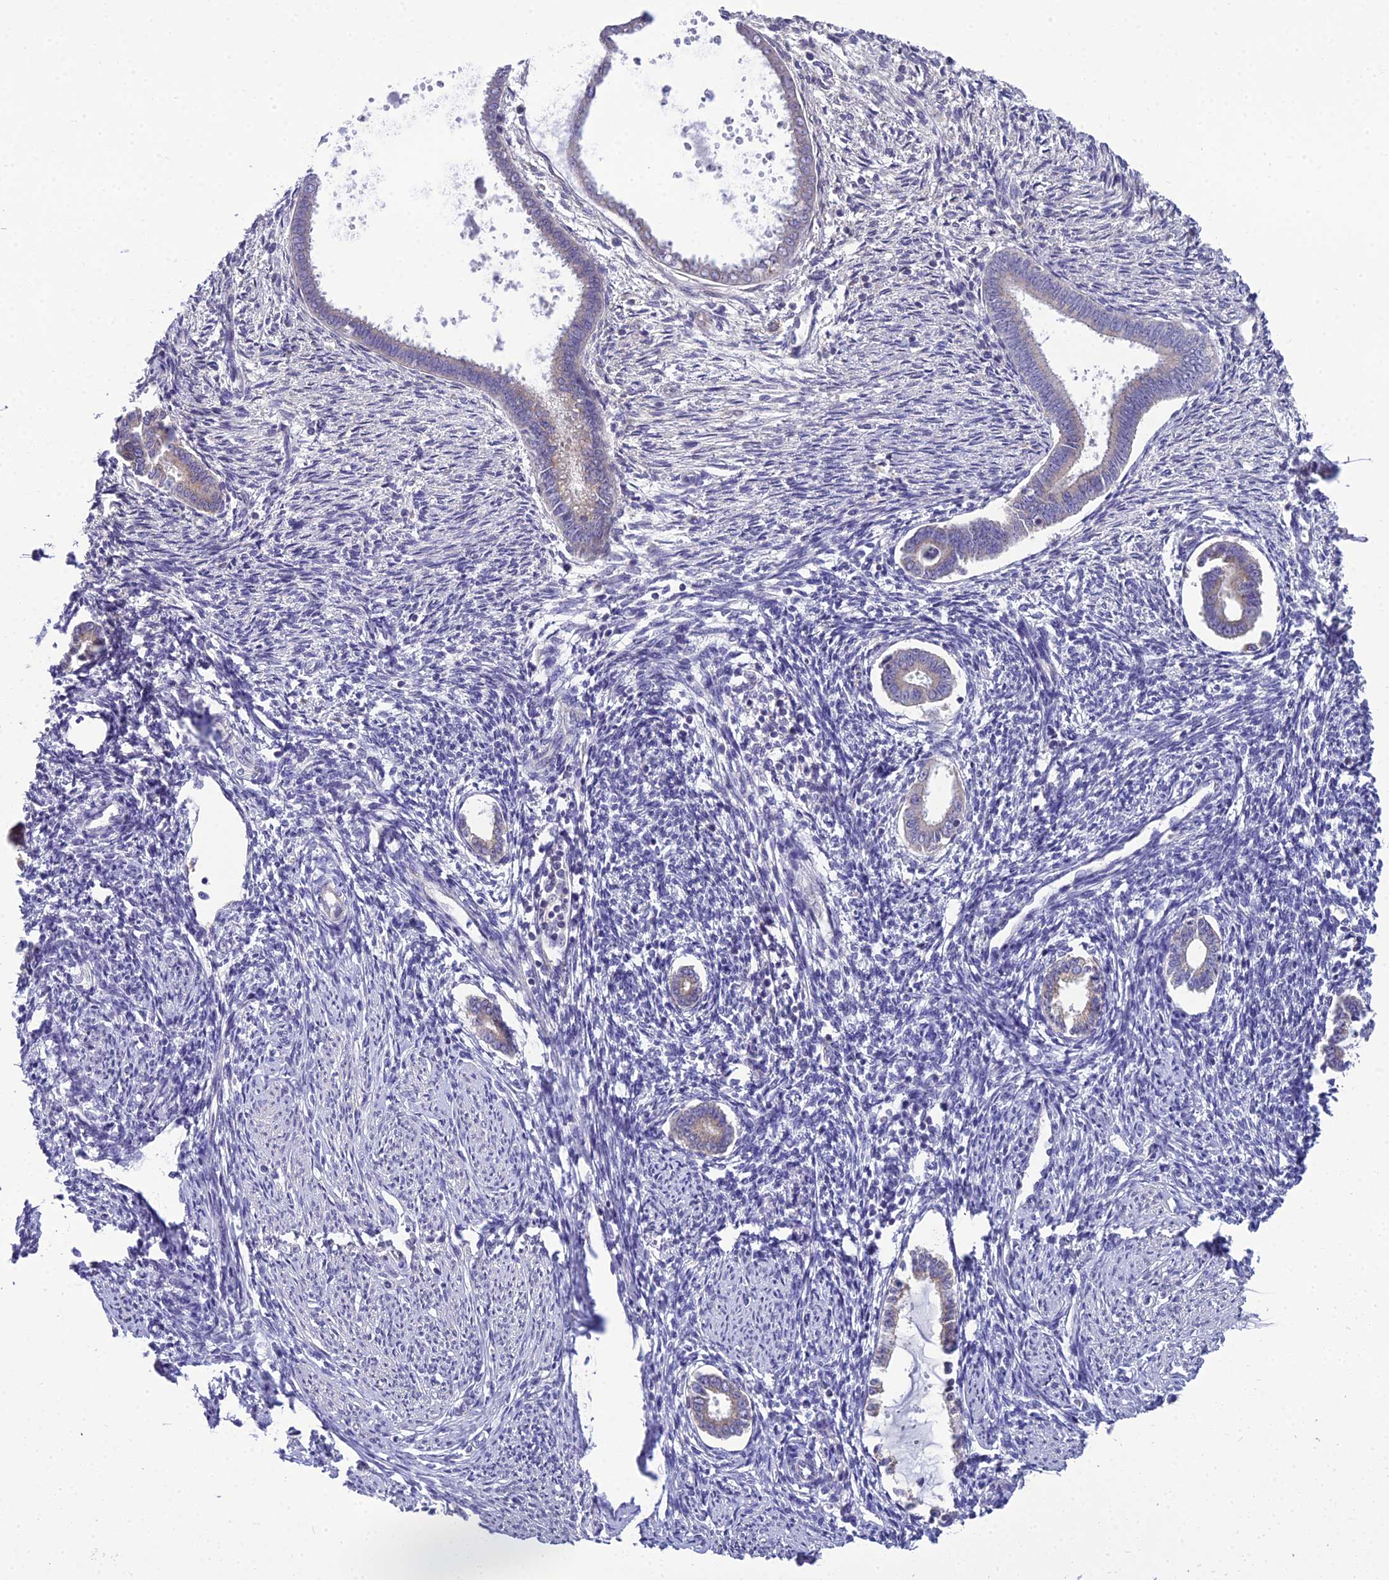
{"staining": {"intensity": "negative", "quantity": "none", "location": "none"}, "tissue": "endometrium", "cell_type": "Cells in endometrial stroma", "image_type": "normal", "snomed": [{"axis": "morphology", "description": "Normal tissue, NOS"}, {"axis": "topography", "description": "Endometrium"}], "caption": "IHC of unremarkable human endometrium displays no staining in cells in endometrial stroma. Brightfield microscopy of immunohistochemistry (IHC) stained with DAB (brown) and hematoxylin (blue), captured at high magnification.", "gene": "GOLPH3", "patient": {"sex": "female", "age": 56}}